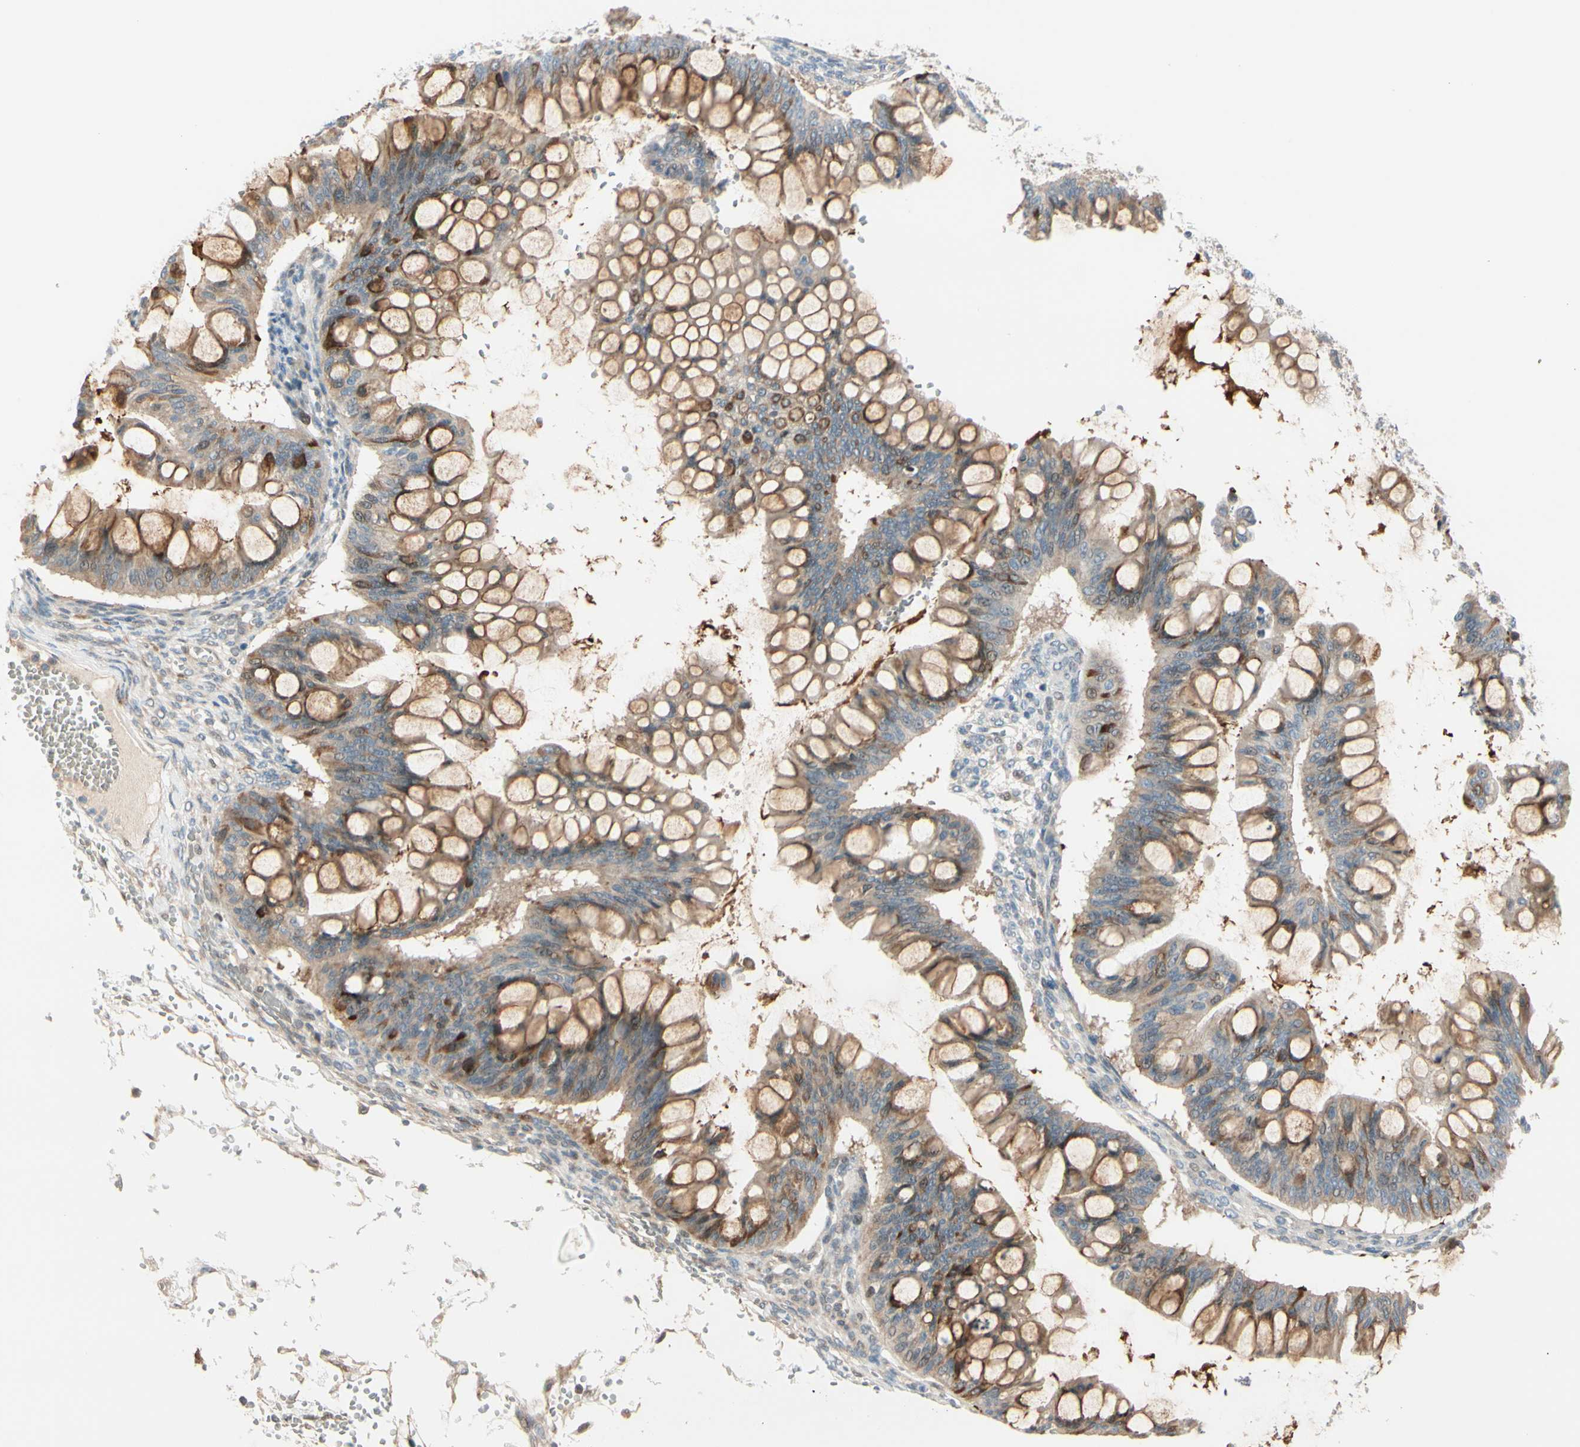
{"staining": {"intensity": "moderate", "quantity": ">75%", "location": "cytoplasmic/membranous"}, "tissue": "ovarian cancer", "cell_type": "Tumor cells", "image_type": "cancer", "snomed": [{"axis": "morphology", "description": "Cystadenocarcinoma, mucinous, NOS"}, {"axis": "topography", "description": "Ovary"}], "caption": "Immunohistochemistry (IHC) photomicrograph of ovarian mucinous cystadenocarcinoma stained for a protein (brown), which demonstrates medium levels of moderate cytoplasmic/membranous positivity in about >75% of tumor cells.", "gene": "PTTG1", "patient": {"sex": "female", "age": 73}}